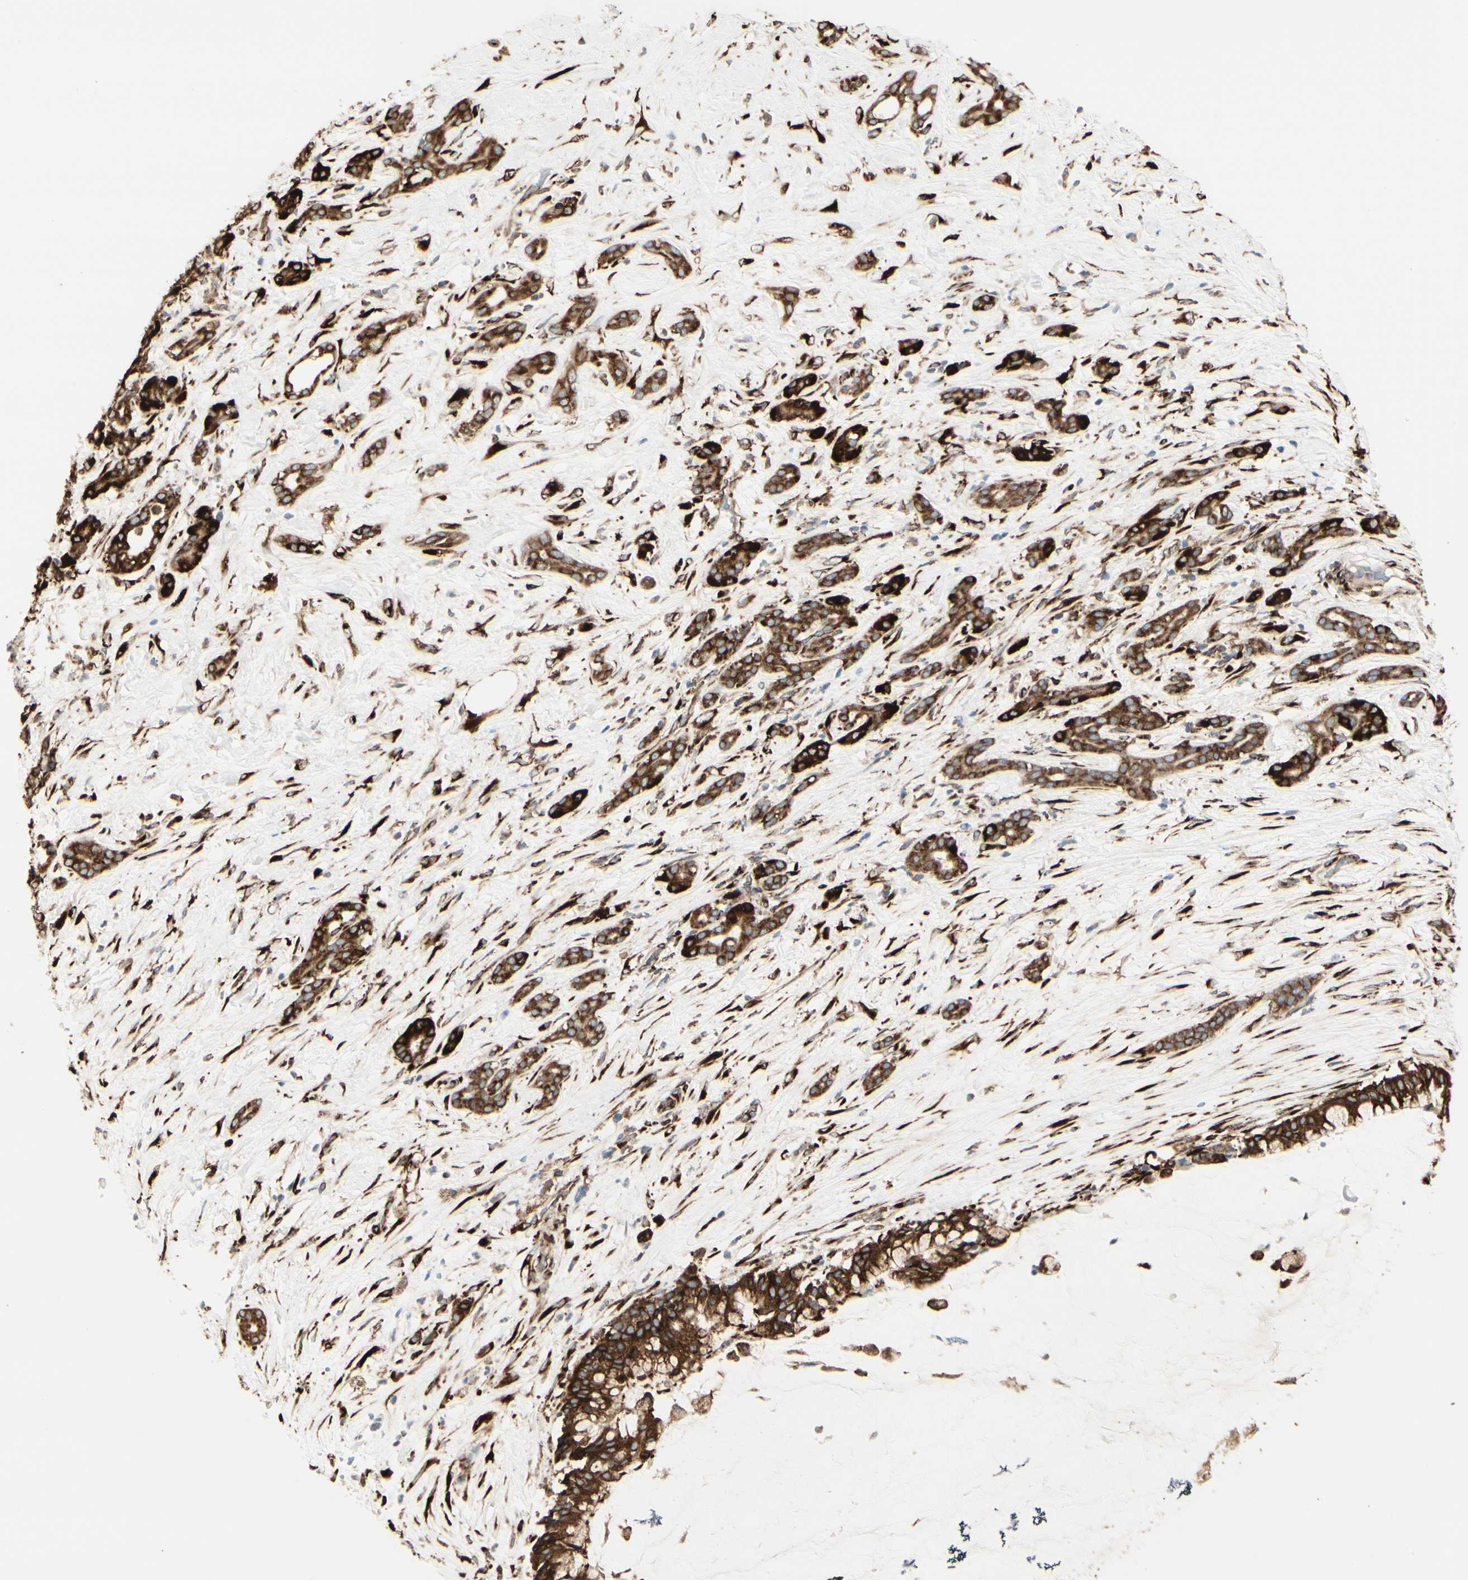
{"staining": {"intensity": "strong", "quantity": ">75%", "location": "cytoplasmic/membranous"}, "tissue": "pancreatic cancer", "cell_type": "Tumor cells", "image_type": "cancer", "snomed": [{"axis": "morphology", "description": "Adenocarcinoma, NOS"}, {"axis": "topography", "description": "Pancreas"}], "caption": "Protein staining by IHC reveals strong cytoplasmic/membranous expression in about >75% of tumor cells in pancreatic cancer (adenocarcinoma).", "gene": "RRBP1", "patient": {"sex": "male", "age": 41}}